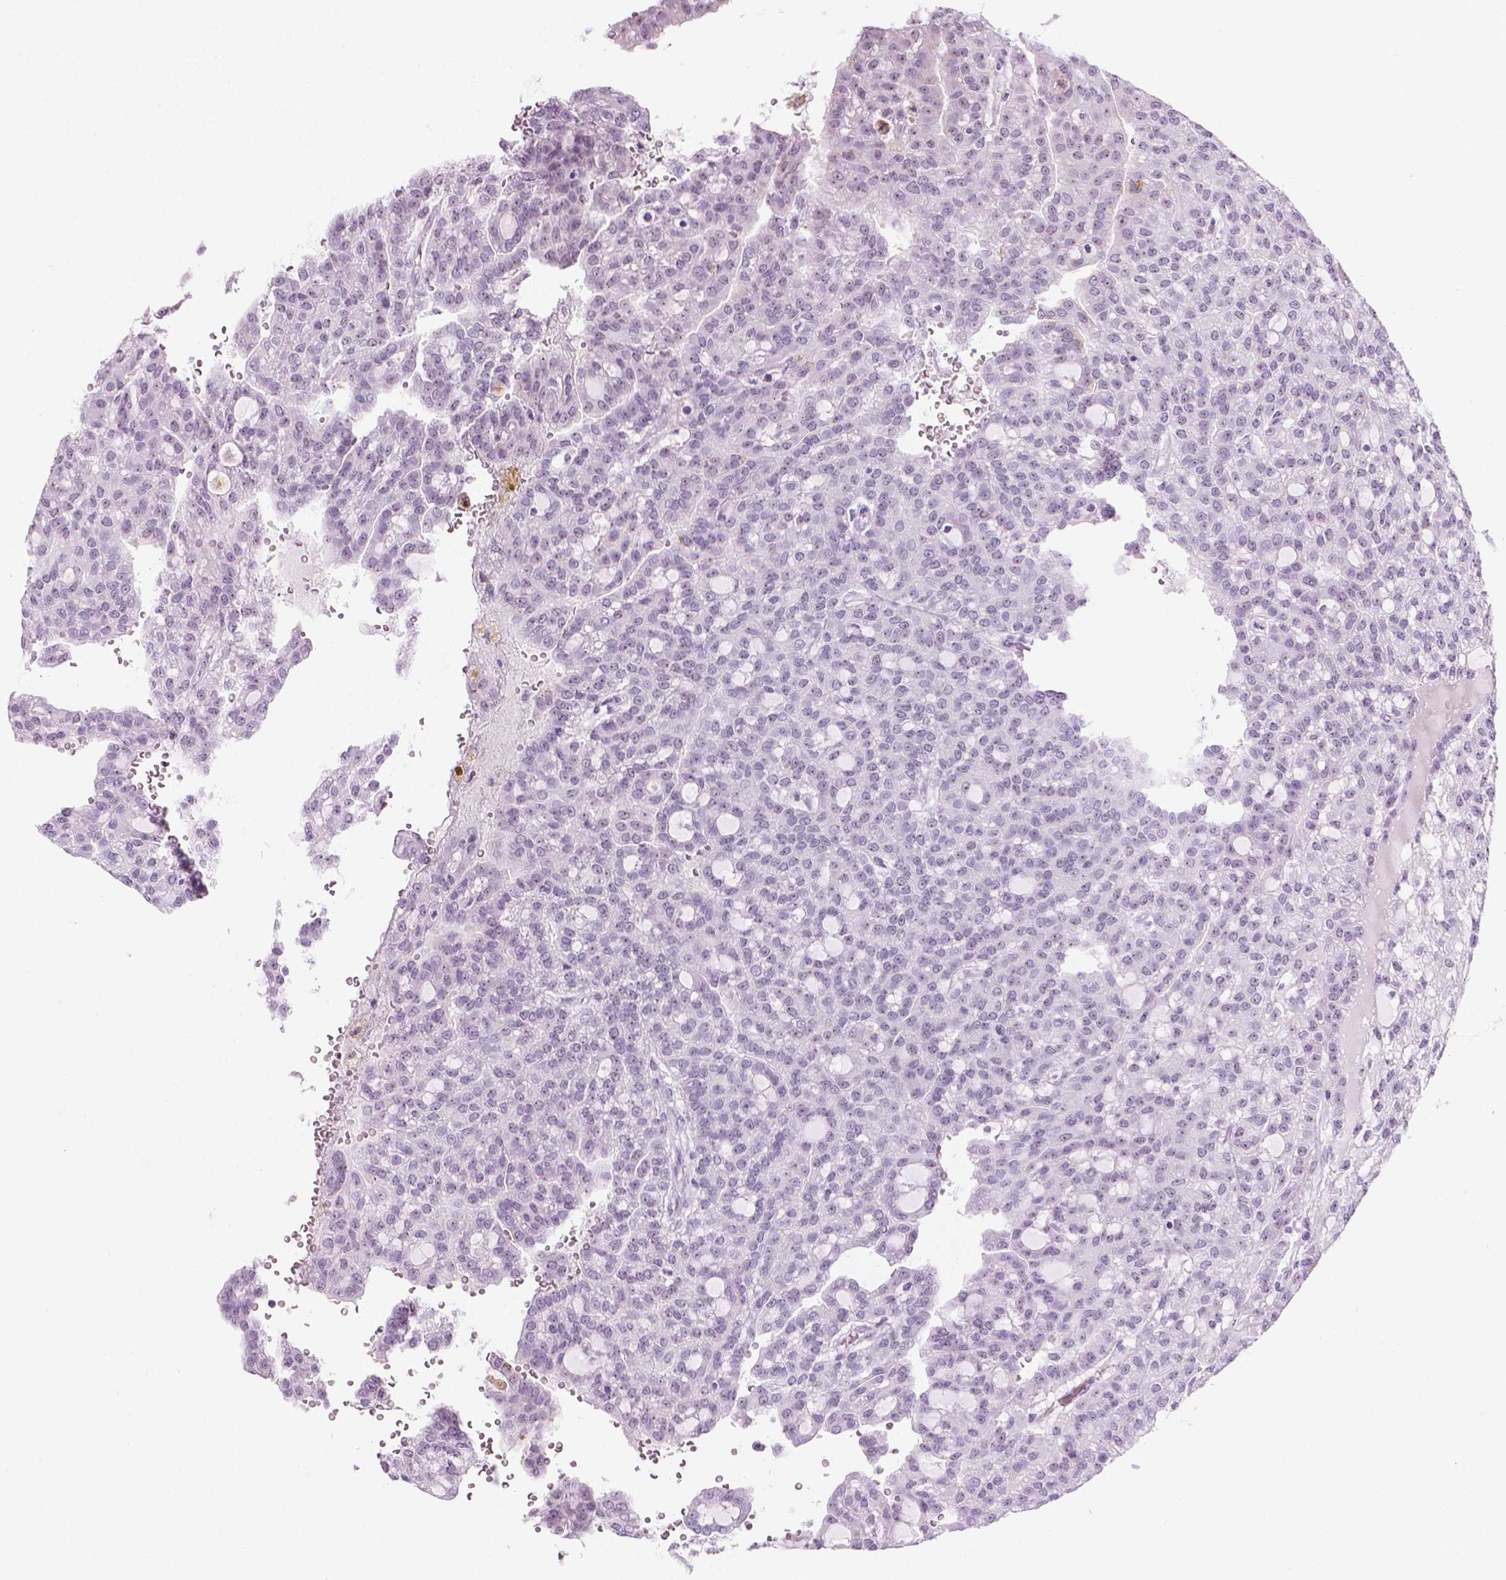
{"staining": {"intensity": "negative", "quantity": "none", "location": "none"}, "tissue": "renal cancer", "cell_type": "Tumor cells", "image_type": "cancer", "snomed": [{"axis": "morphology", "description": "Adenocarcinoma, NOS"}, {"axis": "topography", "description": "Kidney"}], "caption": "The image exhibits no significant staining in tumor cells of renal cancer.", "gene": "NOL7", "patient": {"sex": "male", "age": 63}}